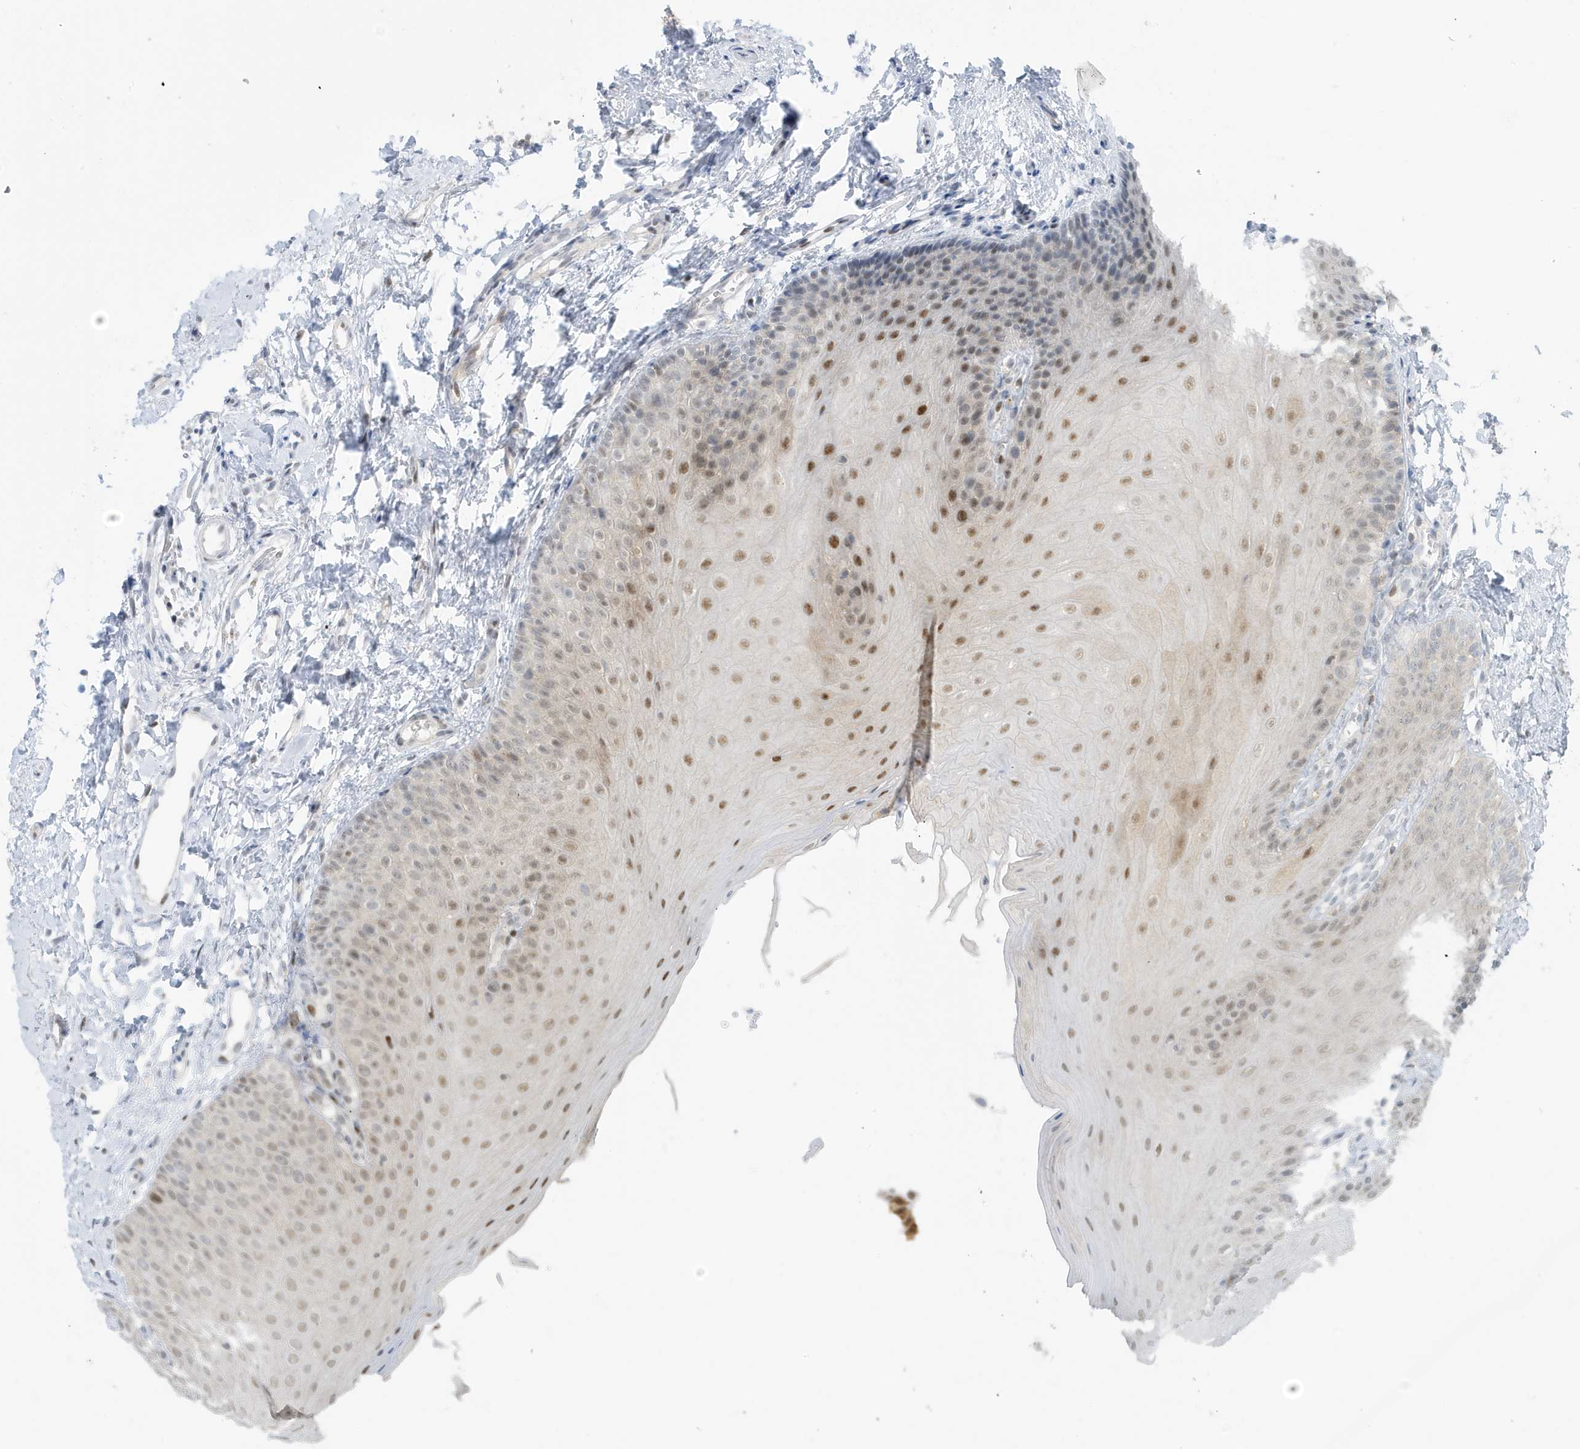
{"staining": {"intensity": "strong", "quantity": "25%-75%", "location": "nuclear"}, "tissue": "oral mucosa", "cell_type": "Squamous epithelial cells", "image_type": "normal", "snomed": [{"axis": "morphology", "description": "Normal tissue, NOS"}, {"axis": "topography", "description": "Oral tissue"}], "caption": "Normal oral mucosa exhibits strong nuclear expression in approximately 25%-75% of squamous epithelial cells.", "gene": "OGA", "patient": {"sex": "female", "age": 68}}